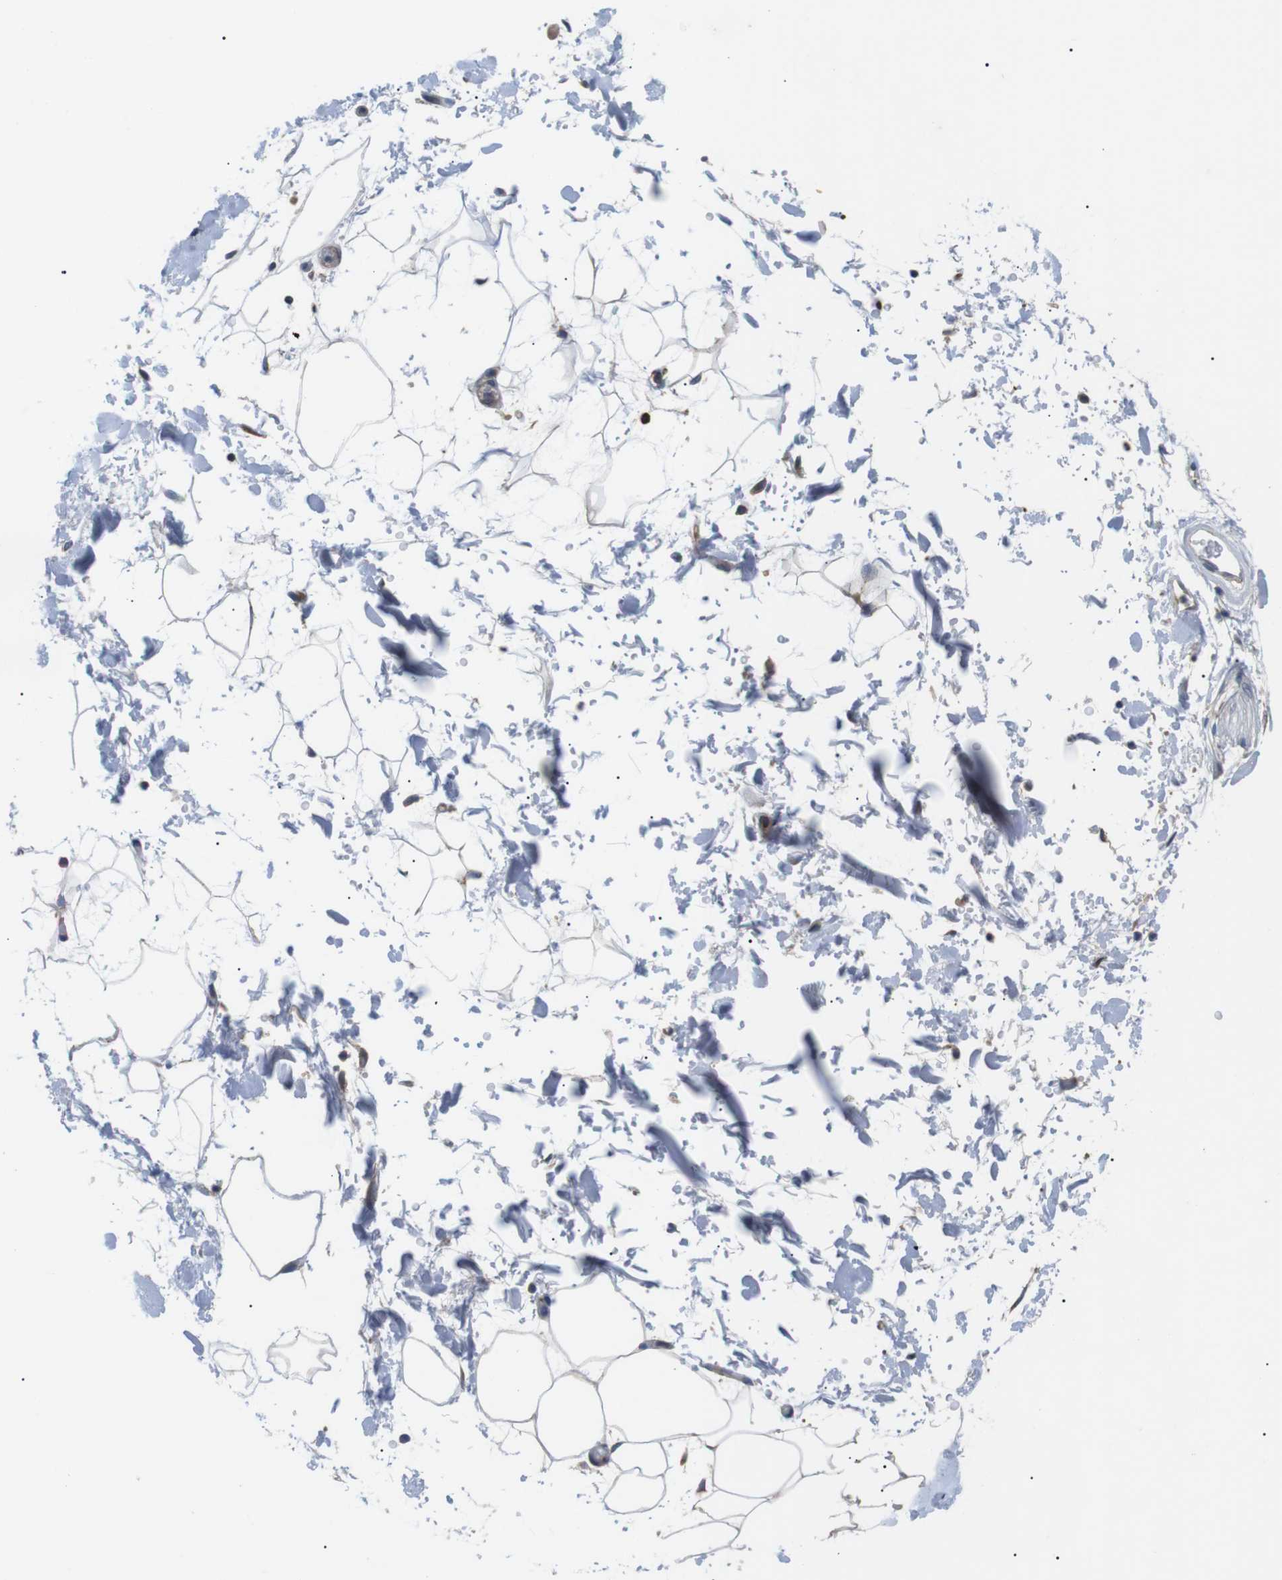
{"staining": {"intensity": "moderate", "quantity": "<25%", "location": "cytoplasmic/membranous"}, "tissue": "adipose tissue", "cell_type": "Adipocytes", "image_type": "normal", "snomed": [{"axis": "morphology", "description": "Normal tissue, NOS"}, {"axis": "topography", "description": "Soft tissue"}], "caption": "Adipose tissue stained with a brown dye displays moderate cytoplasmic/membranous positive expression in about <25% of adipocytes.", "gene": "DIPK1A", "patient": {"sex": "male", "age": 72}}